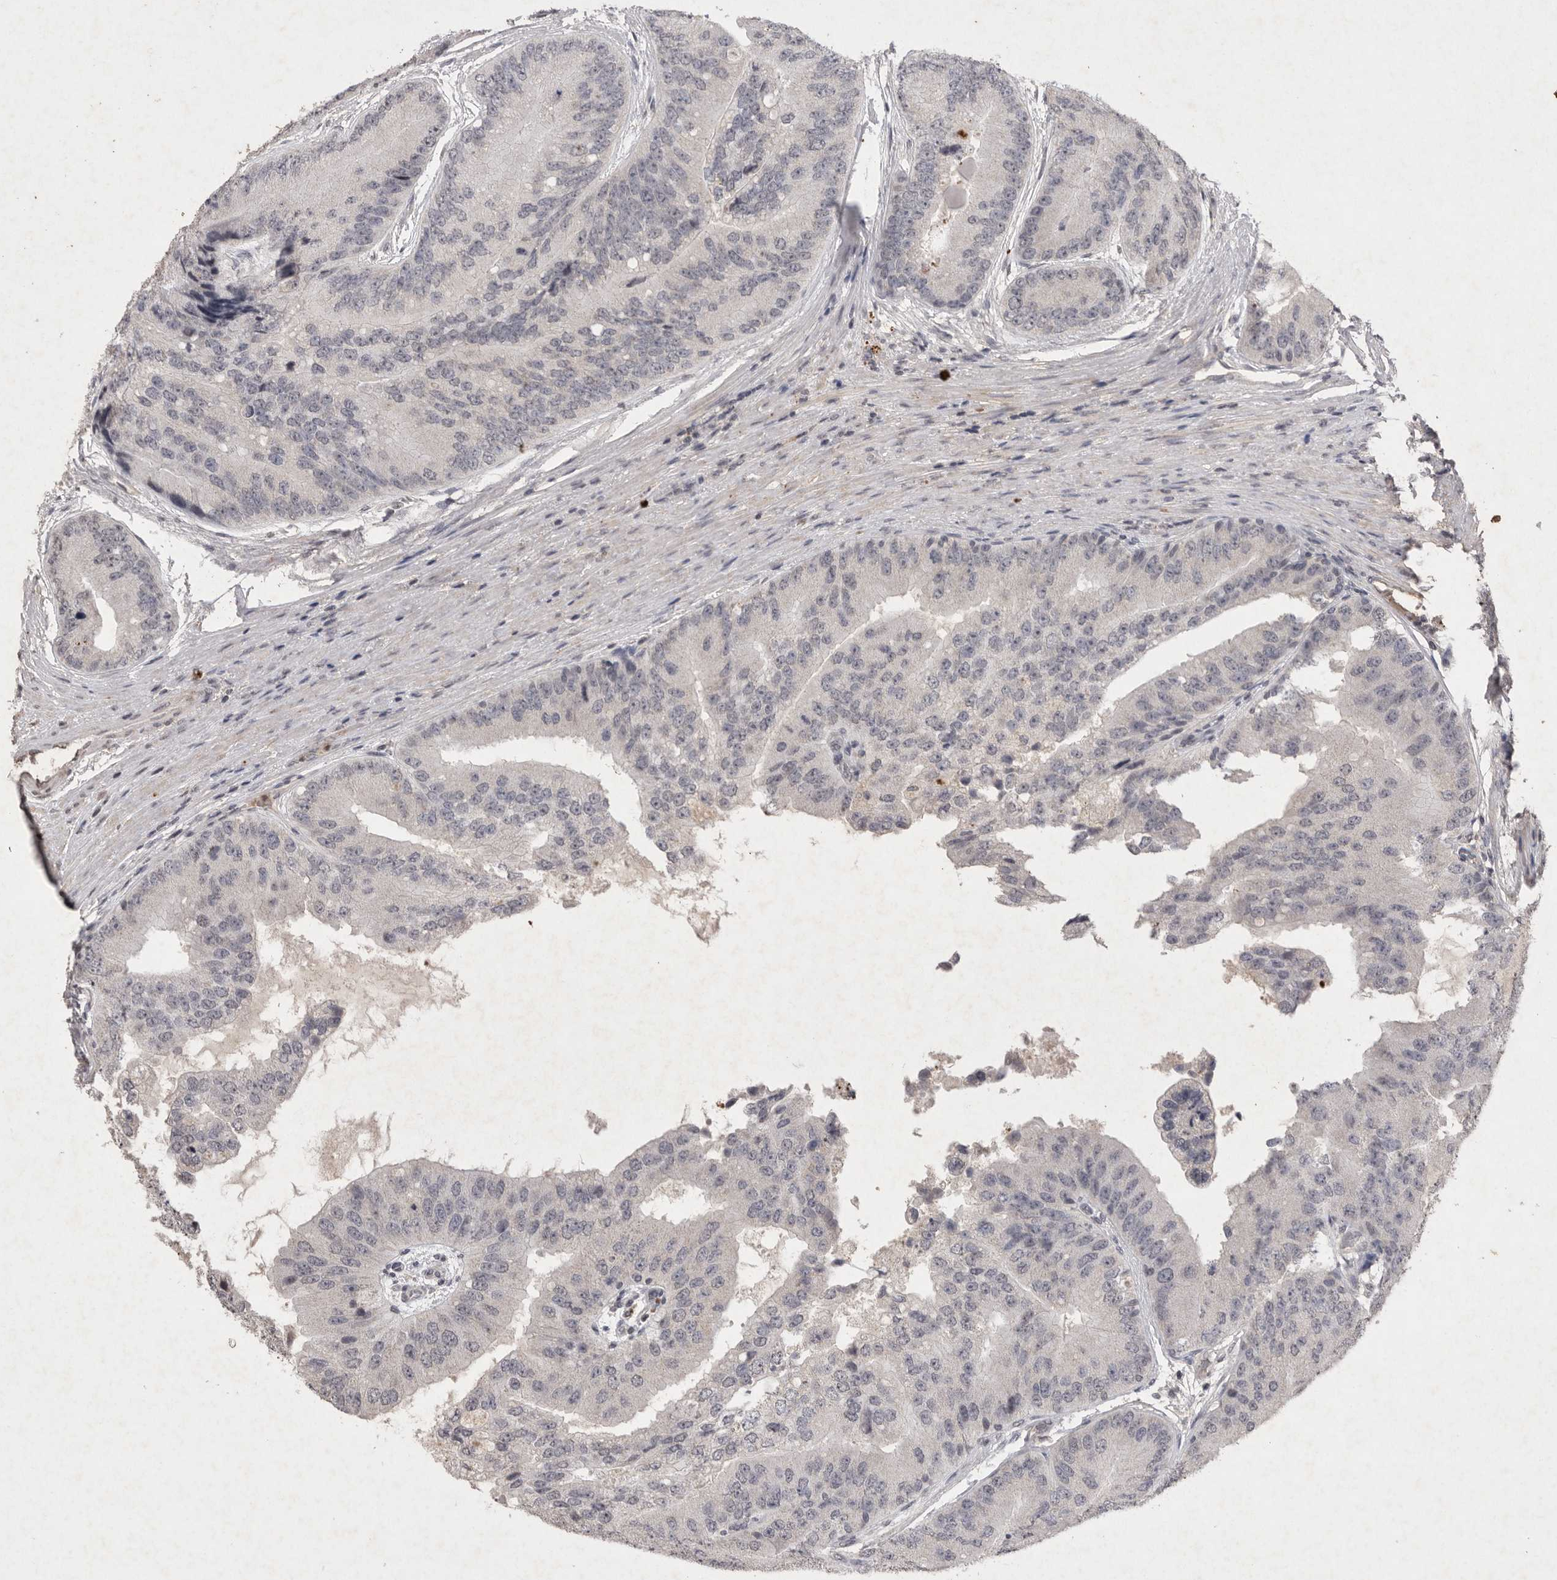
{"staining": {"intensity": "negative", "quantity": "none", "location": "none"}, "tissue": "prostate cancer", "cell_type": "Tumor cells", "image_type": "cancer", "snomed": [{"axis": "morphology", "description": "Adenocarcinoma, High grade"}, {"axis": "topography", "description": "Prostate"}], "caption": "Immunohistochemical staining of prostate cancer (high-grade adenocarcinoma) reveals no significant positivity in tumor cells.", "gene": "APLNR", "patient": {"sex": "male", "age": 70}}